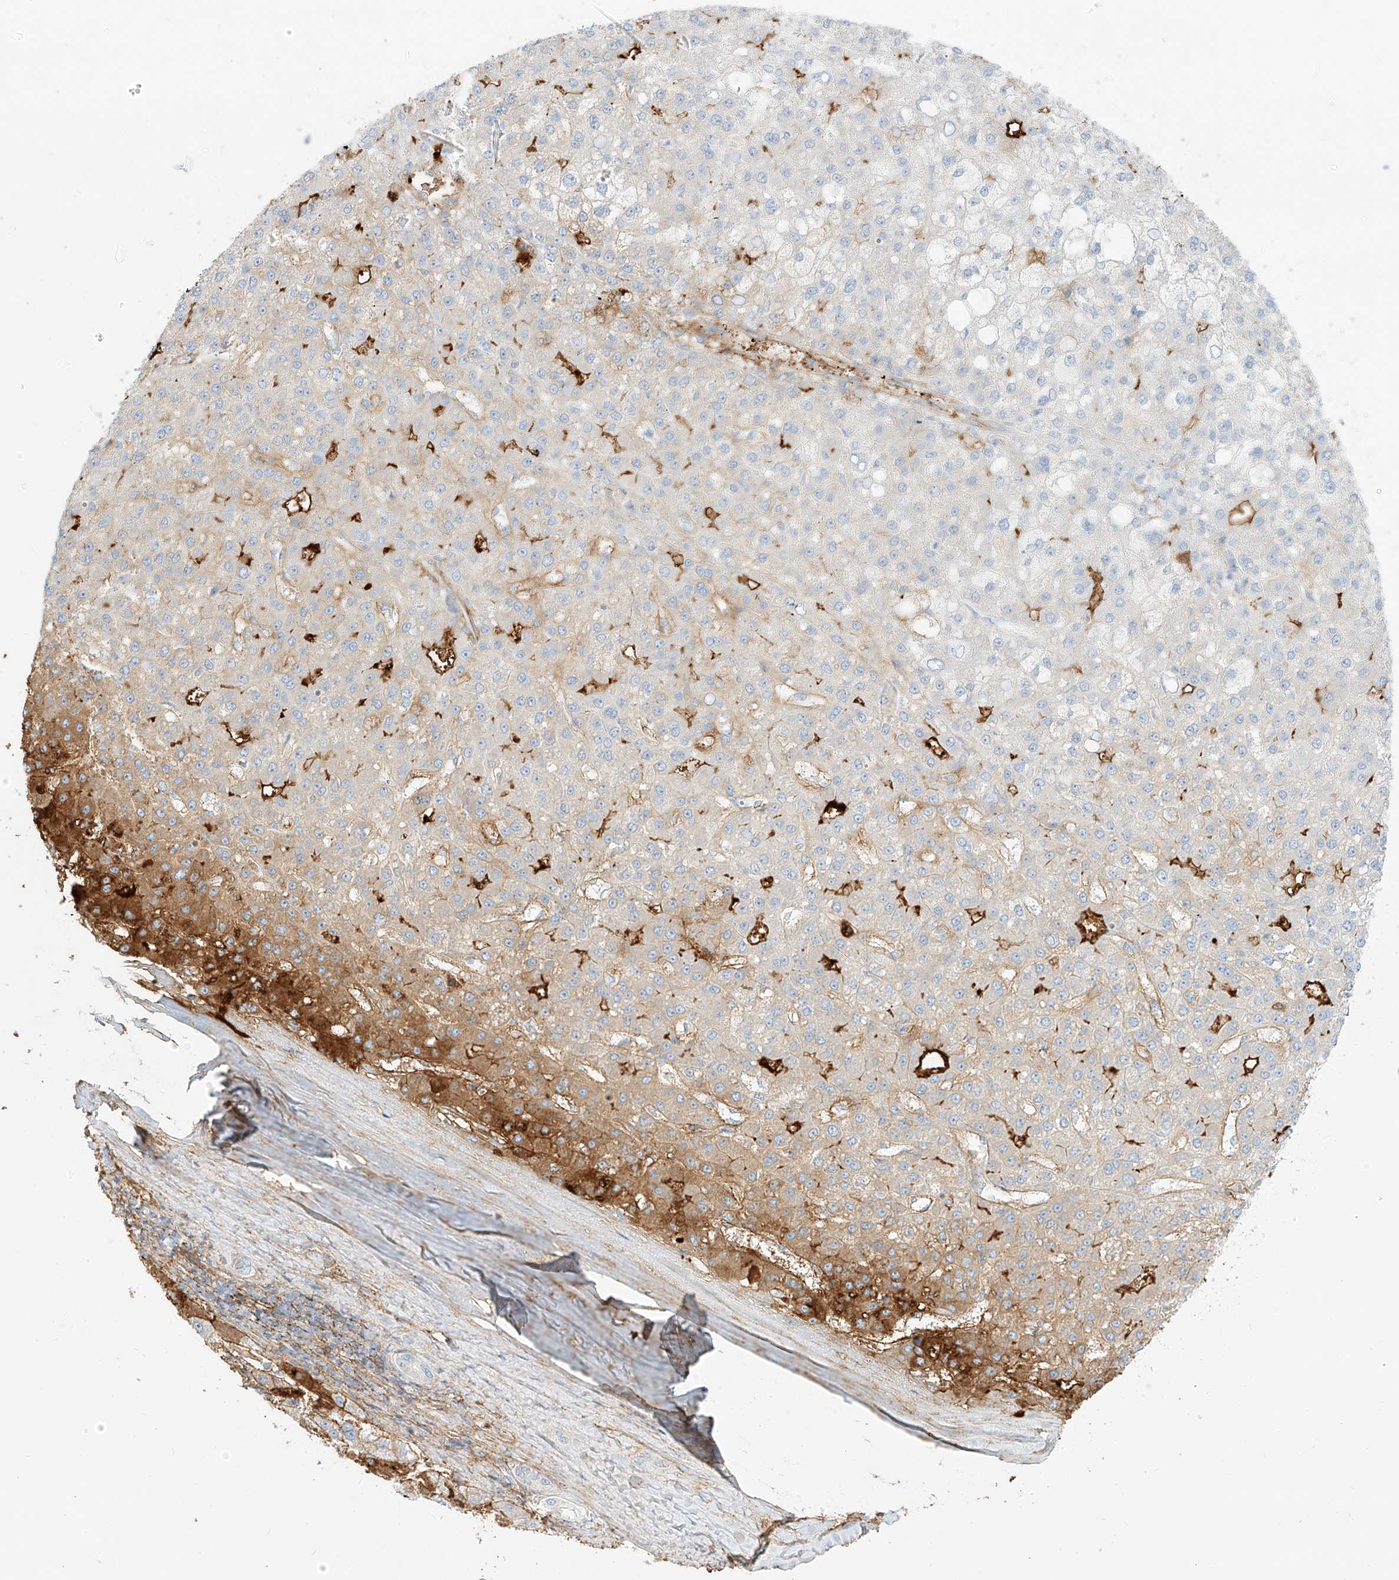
{"staining": {"intensity": "moderate", "quantity": "<25%", "location": "cytoplasmic/membranous"}, "tissue": "liver cancer", "cell_type": "Tumor cells", "image_type": "cancer", "snomed": [{"axis": "morphology", "description": "Carcinoma, Hepatocellular, NOS"}, {"axis": "topography", "description": "Liver"}], "caption": "Hepatocellular carcinoma (liver) stained with DAB (3,3'-diaminobenzidine) immunohistochemistry displays low levels of moderate cytoplasmic/membranous positivity in about <25% of tumor cells. (DAB = brown stain, brightfield microscopy at high magnification).", "gene": "OCSTAMP", "patient": {"sex": "male", "age": 67}}